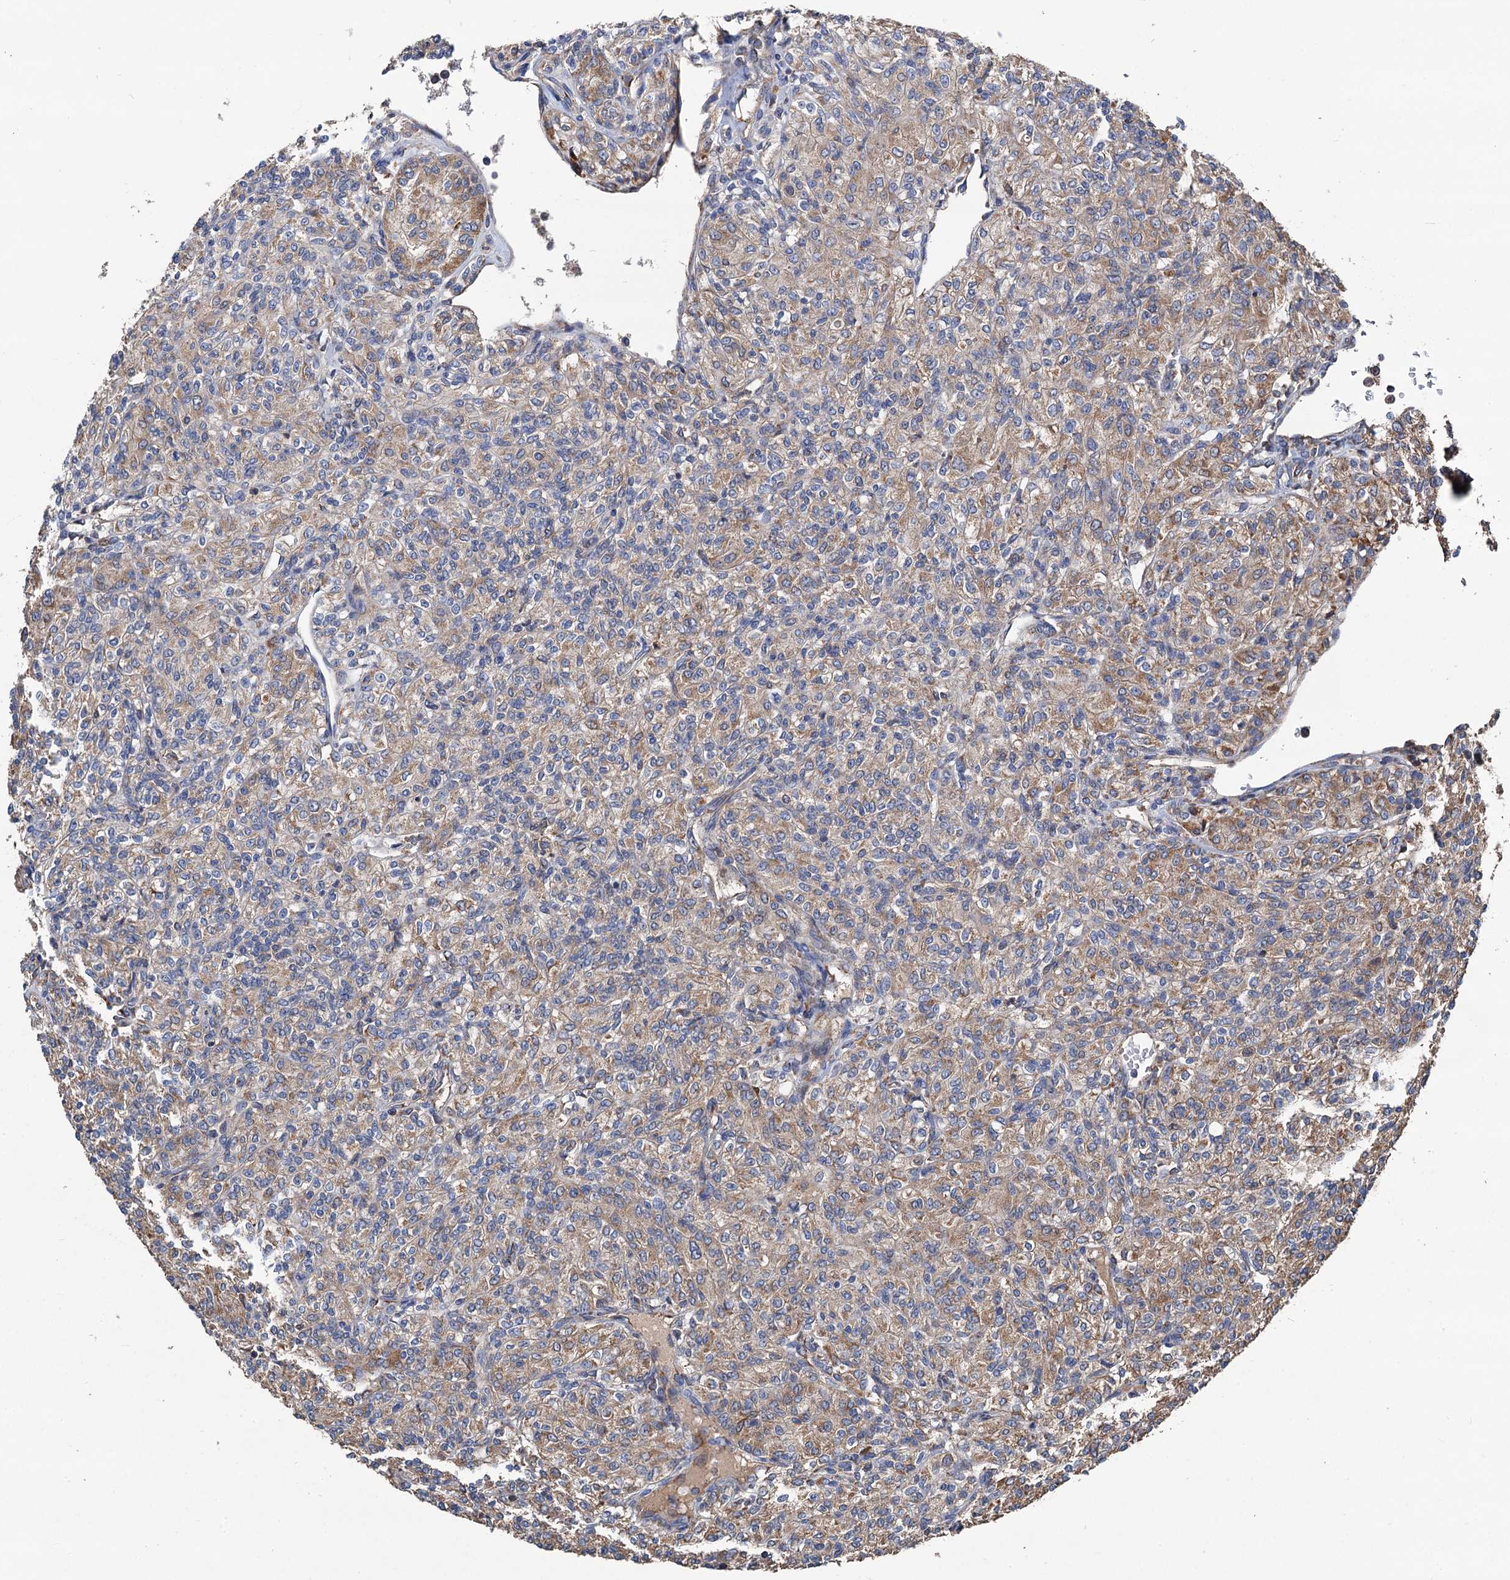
{"staining": {"intensity": "moderate", "quantity": "25%-75%", "location": "cytoplasmic/membranous"}, "tissue": "renal cancer", "cell_type": "Tumor cells", "image_type": "cancer", "snomed": [{"axis": "morphology", "description": "Adenocarcinoma, NOS"}, {"axis": "topography", "description": "Kidney"}], "caption": "An immunohistochemistry photomicrograph of neoplastic tissue is shown. Protein staining in brown highlights moderate cytoplasmic/membranous positivity in renal cancer (adenocarcinoma) within tumor cells.", "gene": "DGLUCY", "patient": {"sex": "male", "age": 77}}